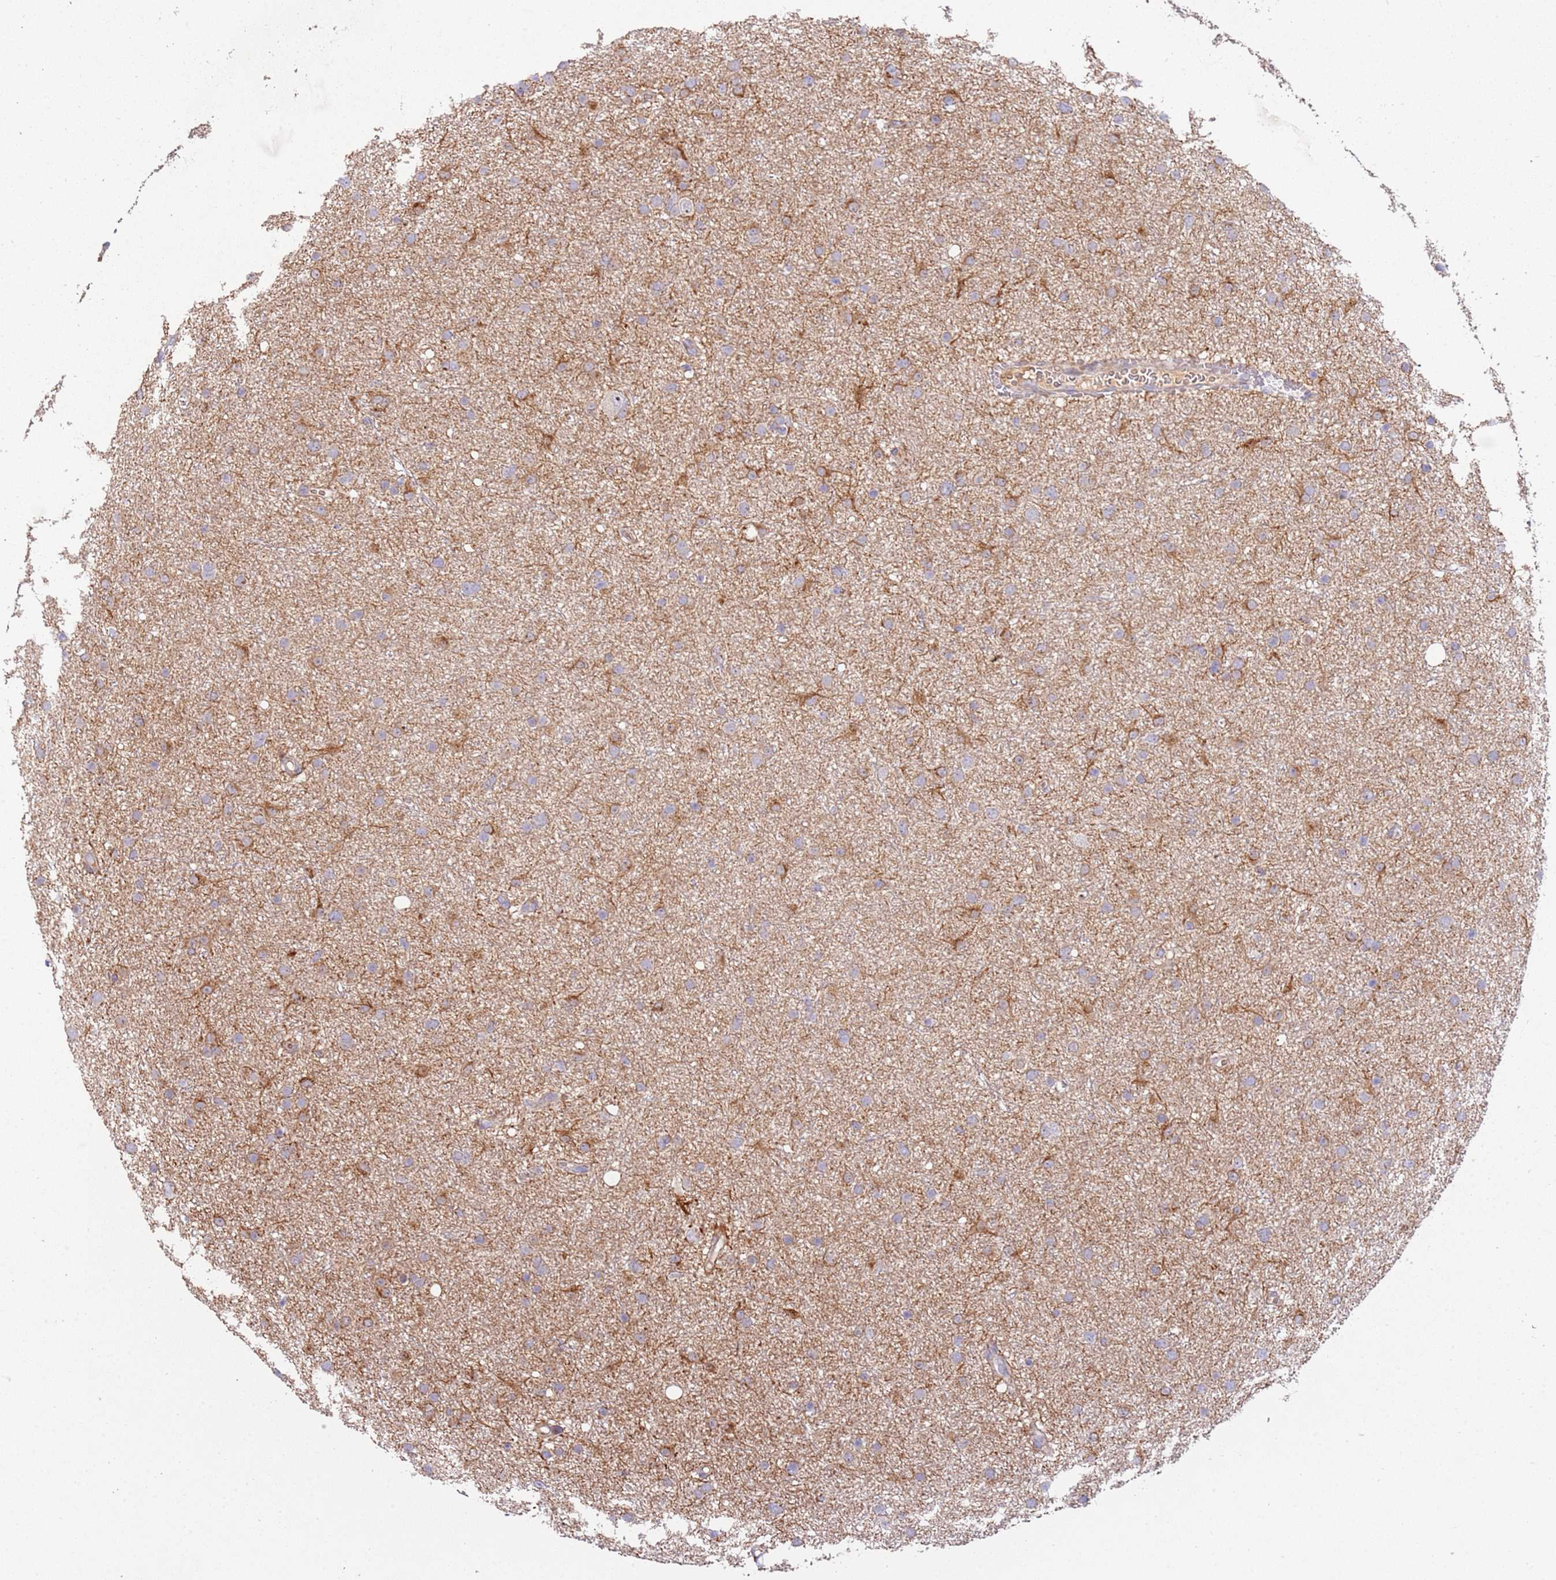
{"staining": {"intensity": "moderate", "quantity": "<25%", "location": "cytoplasmic/membranous"}, "tissue": "glioma", "cell_type": "Tumor cells", "image_type": "cancer", "snomed": [{"axis": "morphology", "description": "Glioma, malignant, Low grade"}, {"axis": "topography", "description": "Cerebral cortex"}], "caption": "The photomicrograph demonstrates immunohistochemical staining of glioma. There is moderate cytoplasmic/membranous expression is seen in approximately <25% of tumor cells.", "gene": "TRAPPC6B", "patient": {"sex": "female", "age": 39}}